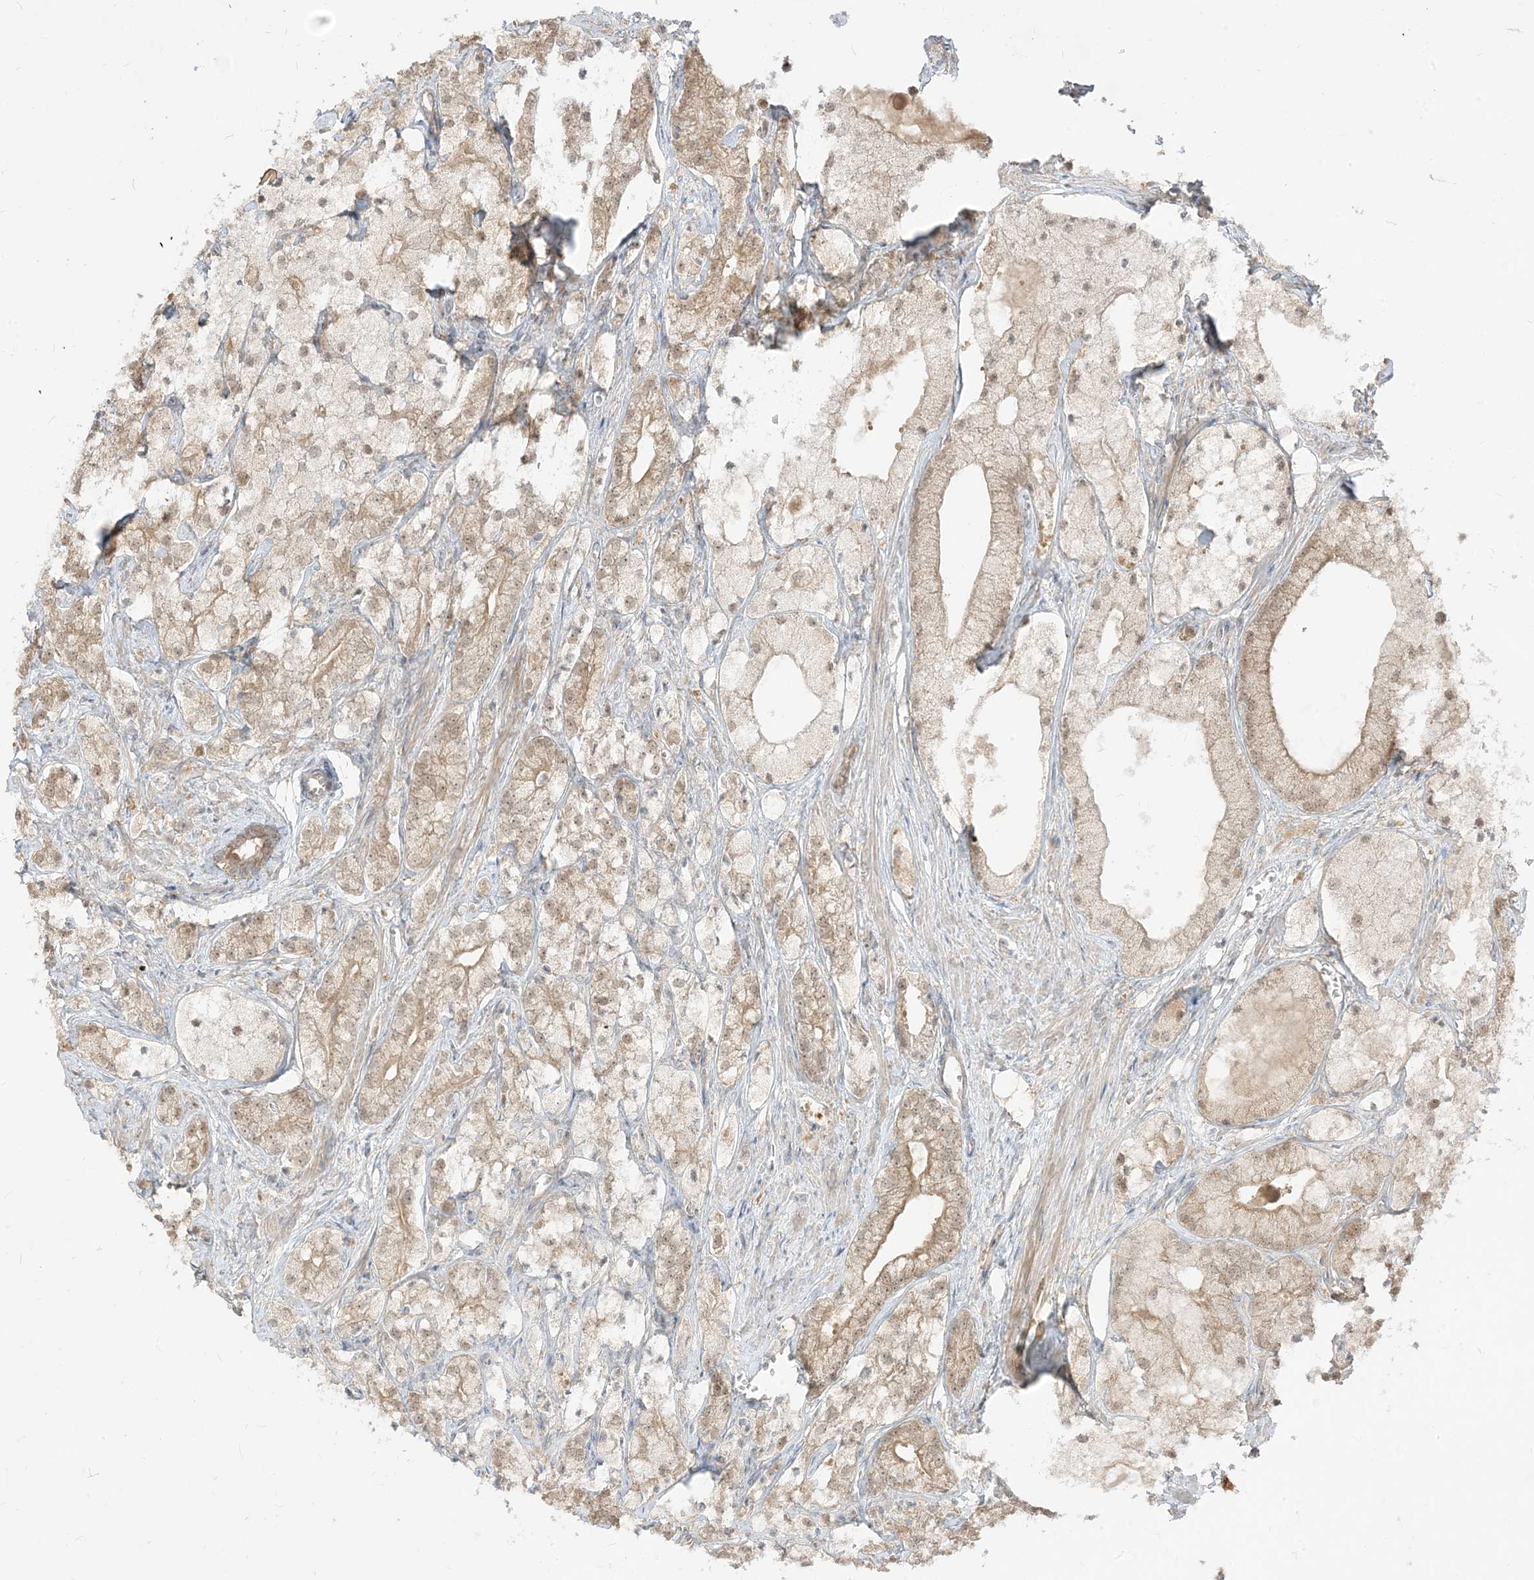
{"staining": {"intensity": "weak", "quantity": ">75%", "location": "cytoplasmic/membranous,nuclear"}, "tissue": "prostate cancer", "cell_type": "Tumor cells", "image_type": "cancer", "snomed": [{"axis": "morphology", "description": "Adenocarcinoma, Low grade"}, {"axis": "topography", "description": "Prostate"}], "caption": "An image of human prostate cancer stained for a protein shows weak cytoplasmic/membranous and nuclear brown staining in tumor cells.", "gene": "TBCC", "patient": {"sex": "male", "age": 69}}